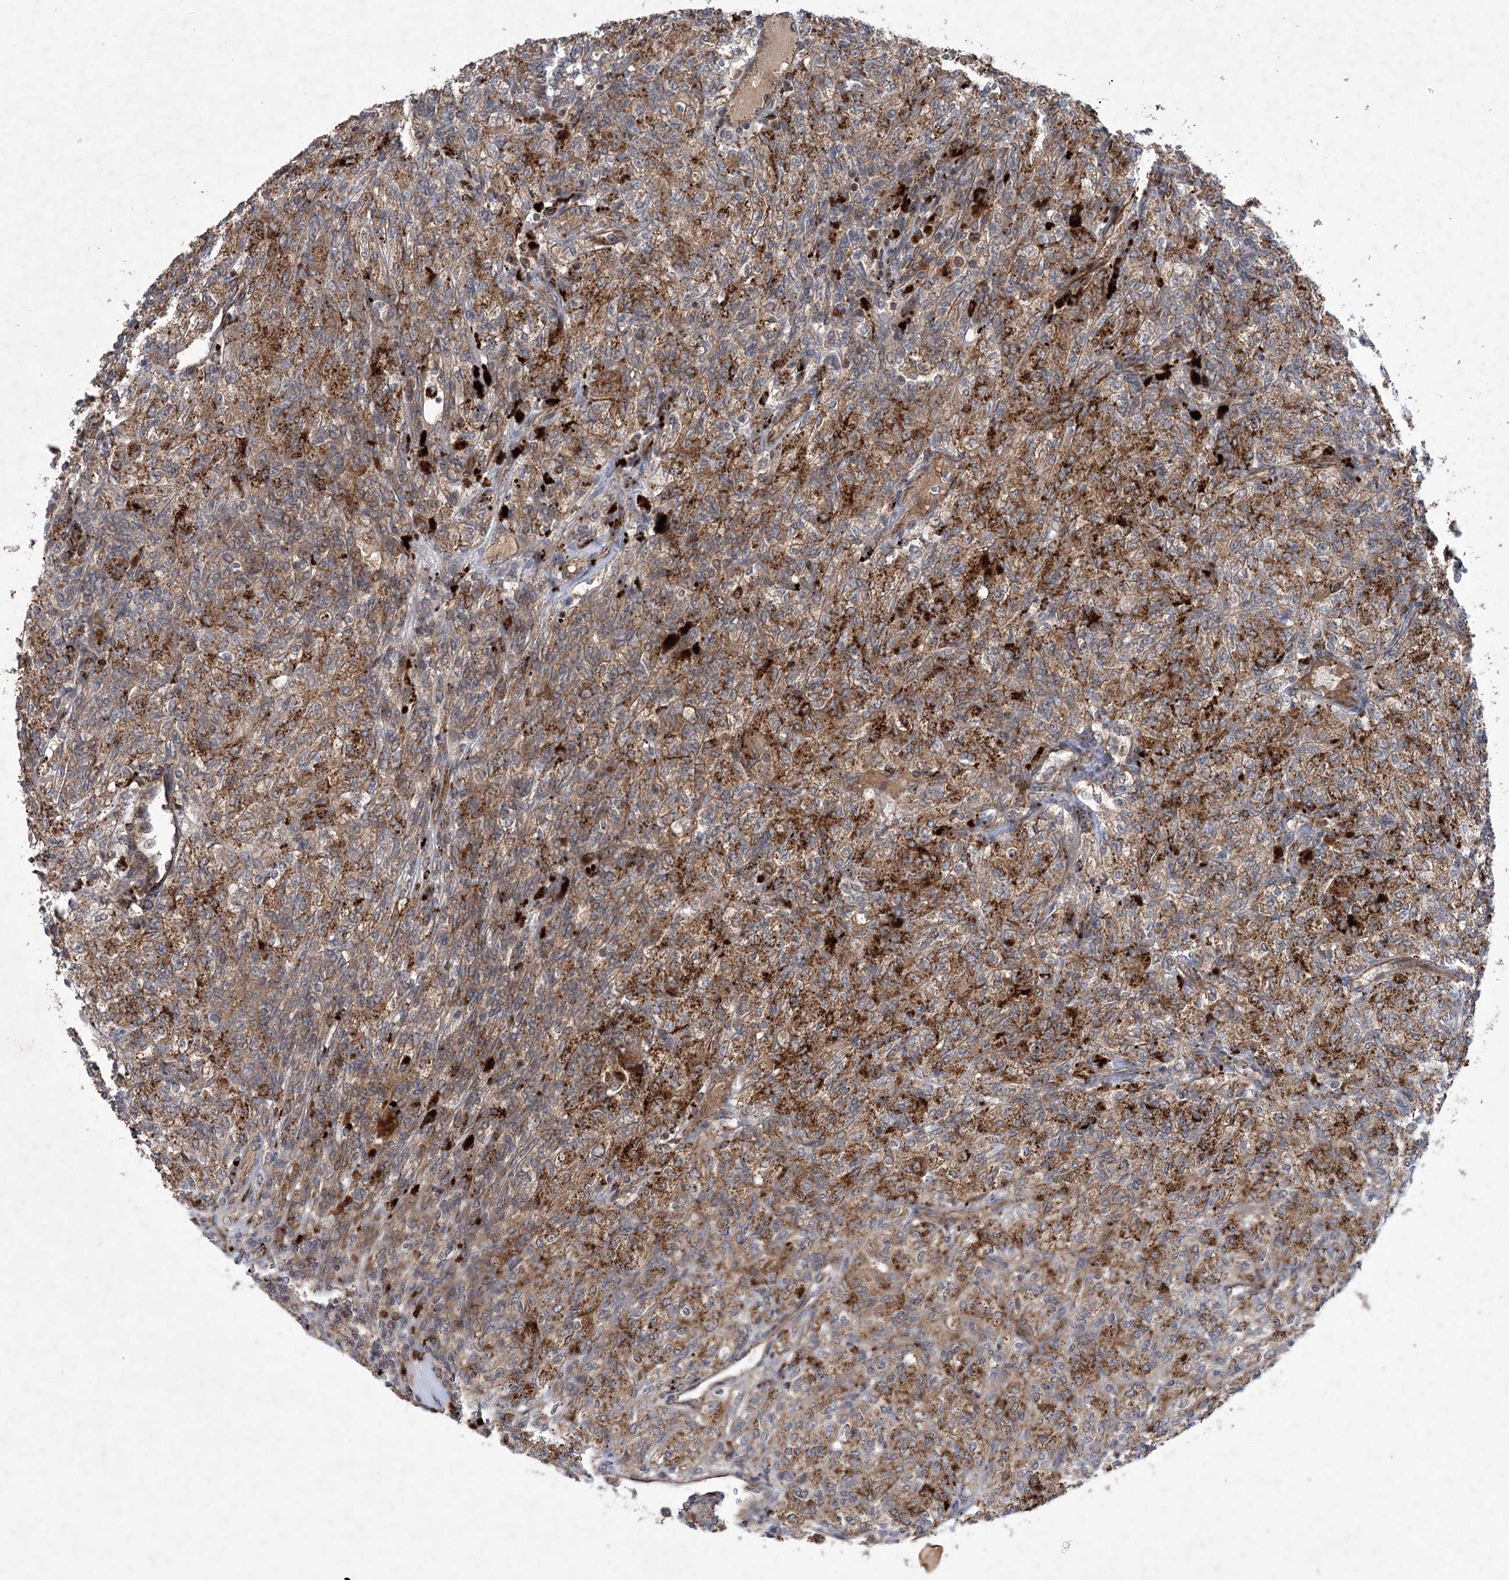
{"staining": {"intensity": "strong", "quantity": ">75%", "location": "cytoplasmic/membranous"}, "tissue": "renal cancer", "cell_type": "Tumor cells", "image_type": "cancer", "snomed": [{"axis": "morphology", "description": "Adenocarcinoma, NOS"}, {"axis": "topography", "description": "Kidney"}], "caption": "The immunohistochemical stain labels strong cytoplasmic/membranous expression in tumor cells of renal cancer (adenocarcinoma) tissue.", "gene": "METTL24", "patient": {"sex": "male", "age": 77}}